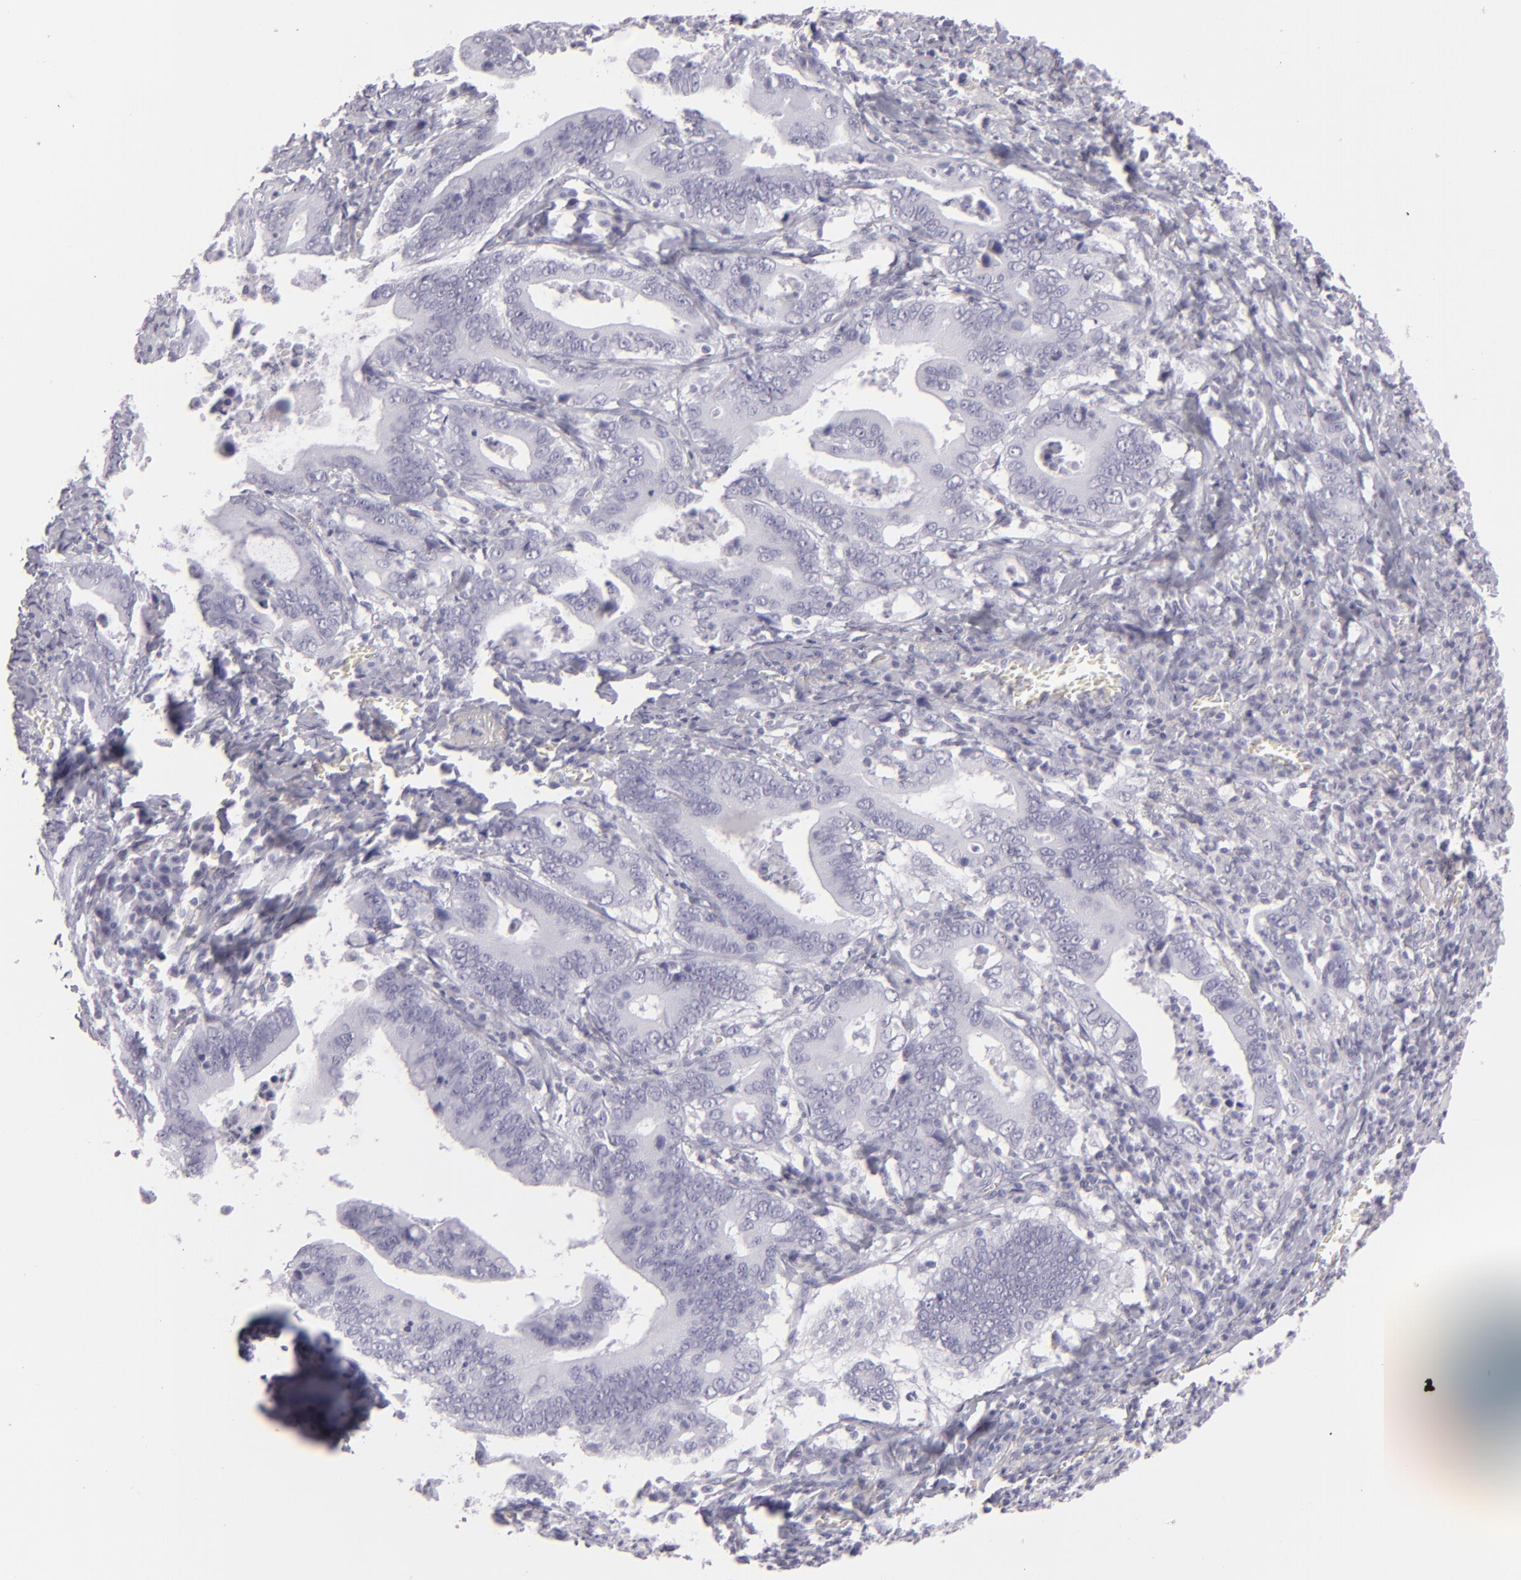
{"staining": {"intensity": "negative", "quantity": "none", "location": "none"}, "tissue": "stomach cancer", "cell_type": "Tumor cells", "image_type": "cancer", "snomed": [{"axis": "morphology", "description": "Adenocarcinoma, NOS"}, {"axis": "topography", "description": "Stomach, upper"}], "caption": "DAB immunohistochemical staining of human adenocarcinoma (stomach) exhibits no significant expression in tumor cells.", "gene": "FLG", "patient": {"sex": "male", "age": 63}}